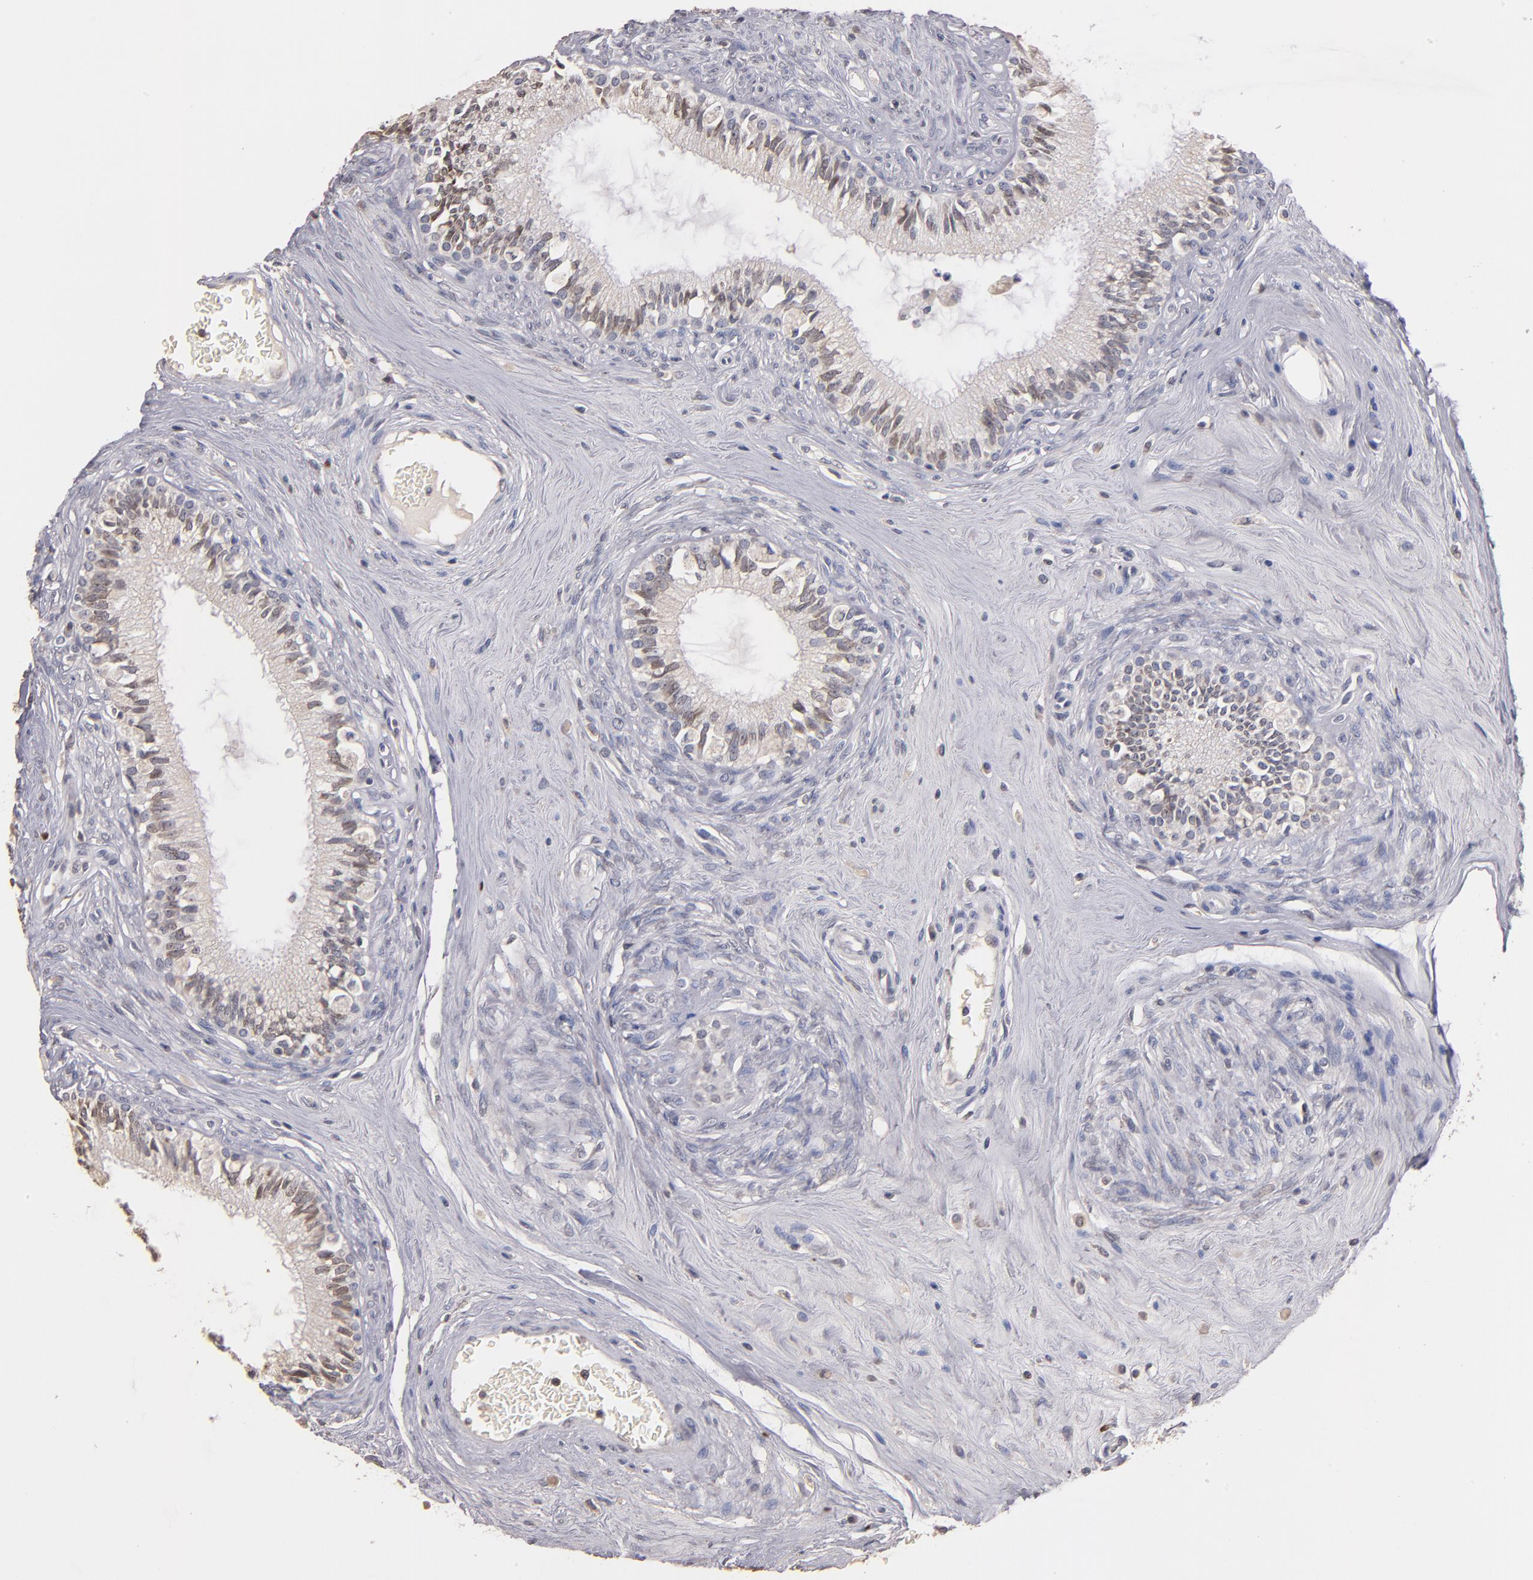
{"staining": {"intensity": "weak", "quantity": "25%-75%", "location": "nuclear"}, "tissue": "epididymis", "cell_type": "Glandular cells", "image_type": "normal", "snomed": [{"axis": "morphology", "description": "Normal tissue, NOS"}, {"axis": "morphology", "description": "Inflammation, NOS"}, {"axis": "topography", "description": "Epididymis"}], "caption": "This micrograph reveals IHC staining of unremarkable human epididymis, with low weak nuclear staining in approximately 25%-75% of glandular cells.", "gene": "SOX10", "patient": {"sex": "male", "age": 84}}